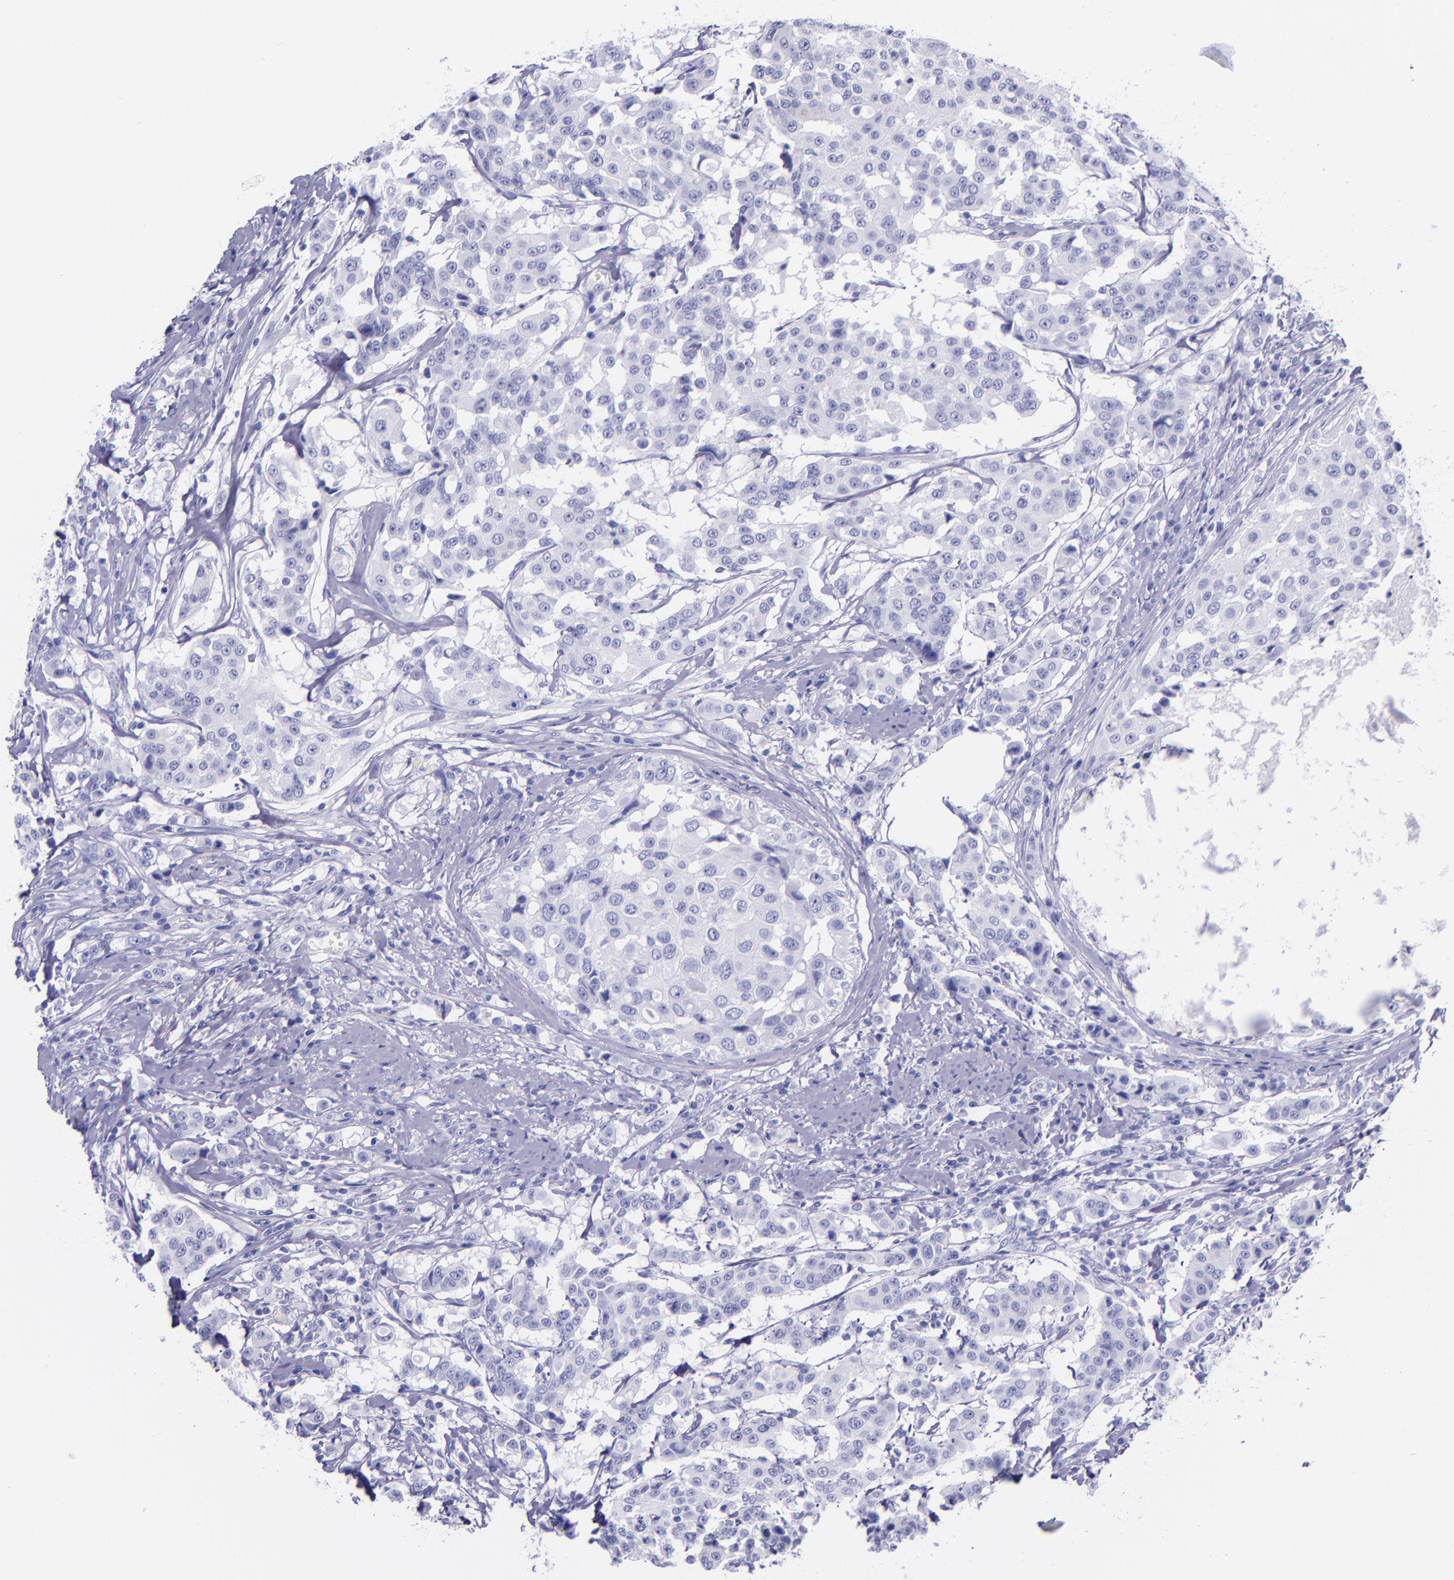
{"staining": {"intensity": "negative", "quantity": "none", "location": "none"}, "tissue": "breast cancer", "cell_type": "Tumor cells", "image_type": "cancer", "snomed": [{"axis": "morphology", "description": "Duct carcinoma"}, {"axis": "topography", "description": "Breast"}], "caption": "The IHC image has no significant expression in tumor cells of breast infiltrating ductal carcinoma tissue.", "gene": "SLPI", "patient": {"sex": "female", "age": 27}}